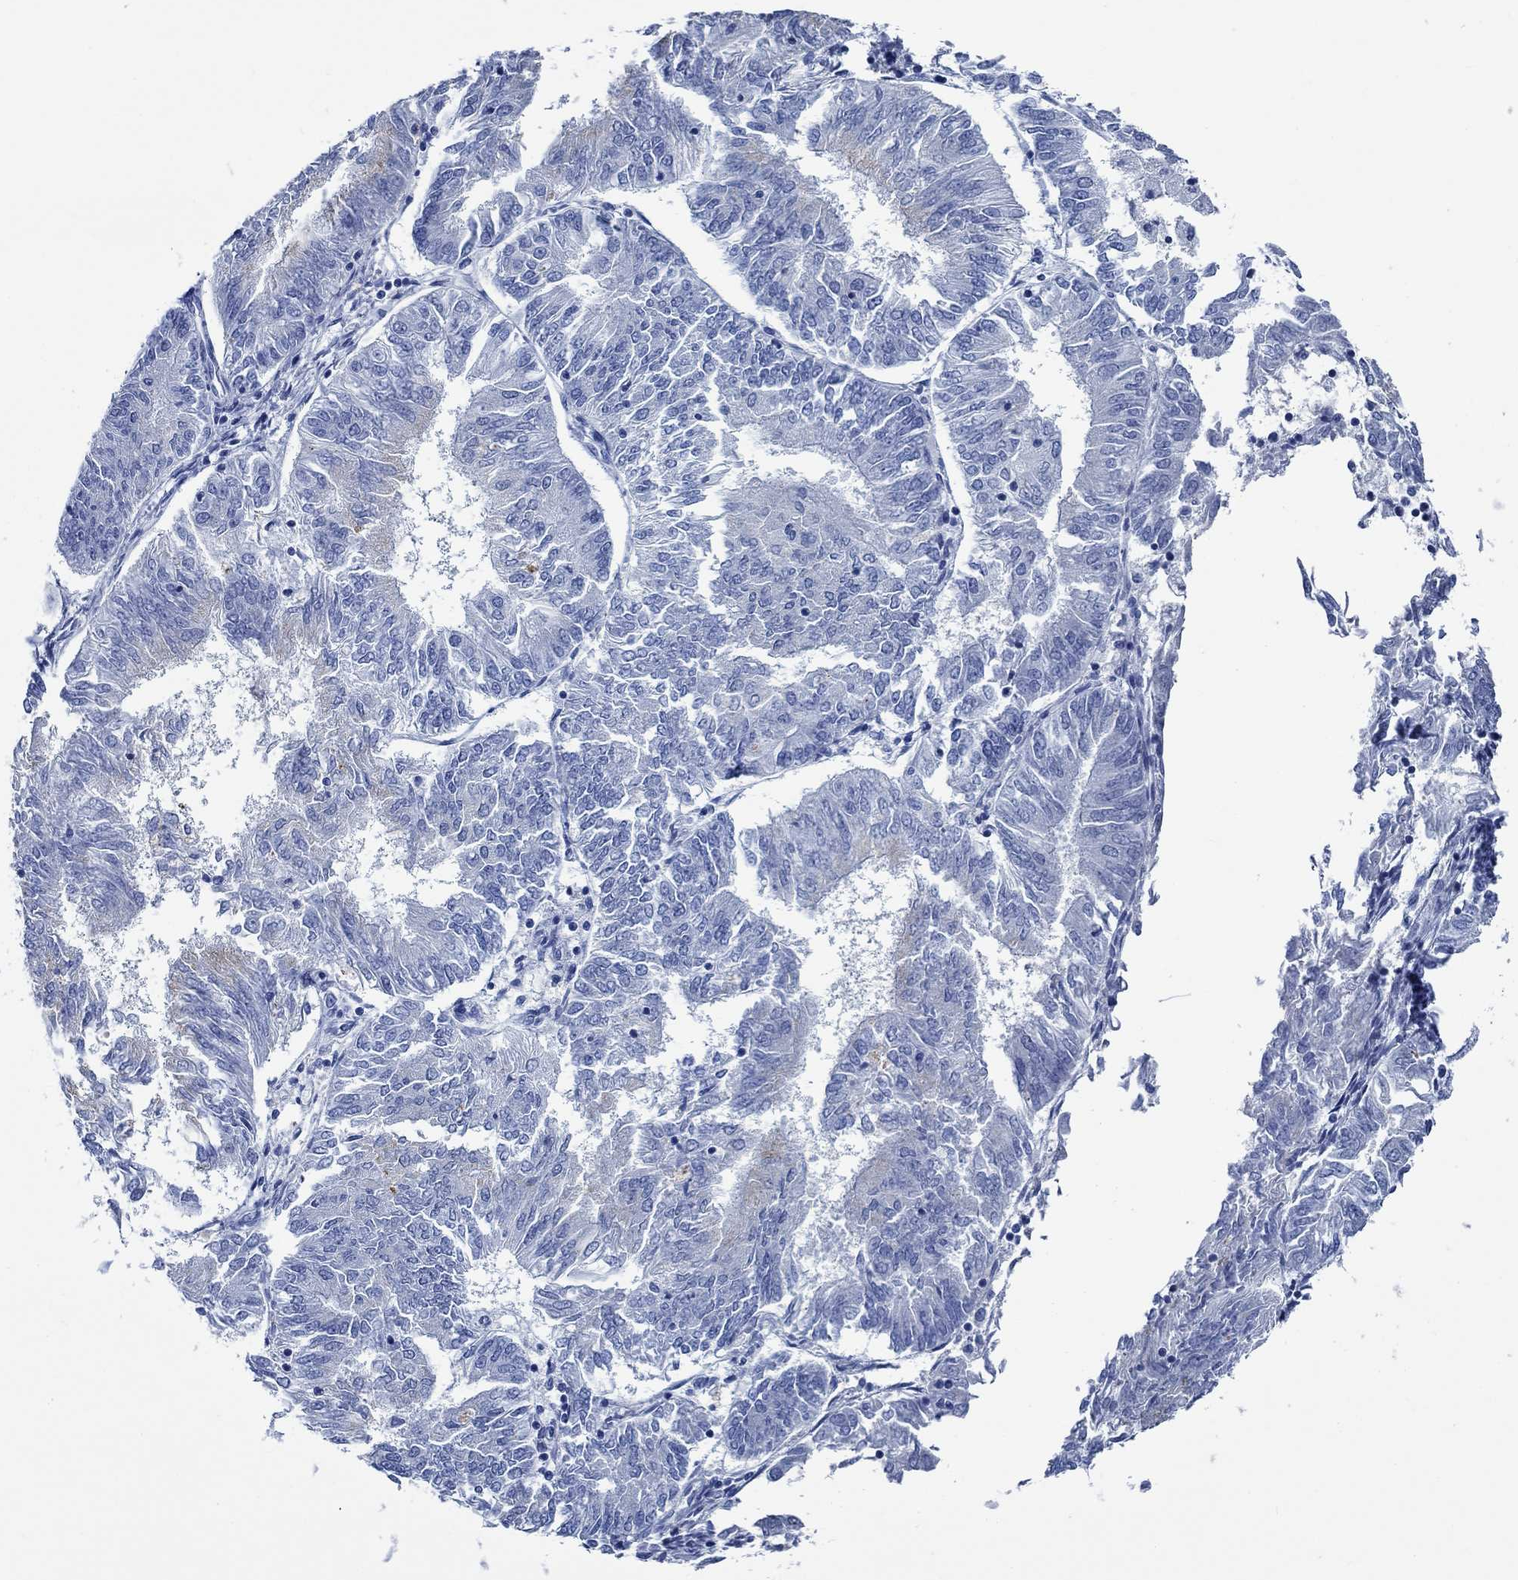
{"staining": {"intensity": "negative", "quantity": "none", "location": "none"}, "tissue": "endometrial cancer", "cell_type": "Tumor cells", "image_type": "cancer", "snomed": [{"axis": "morphology", "description": "Adenocarcinoma, NOS"}, {"axis": "topography", "description": "Endometrium"}], "caption": "IHC photomicrograph of human endometrial cancer stained for a protein (brown), which reveals no expression in tumor cells.", "gene": "SVEP1", "patient": {"sex": "female", "age": 58}}